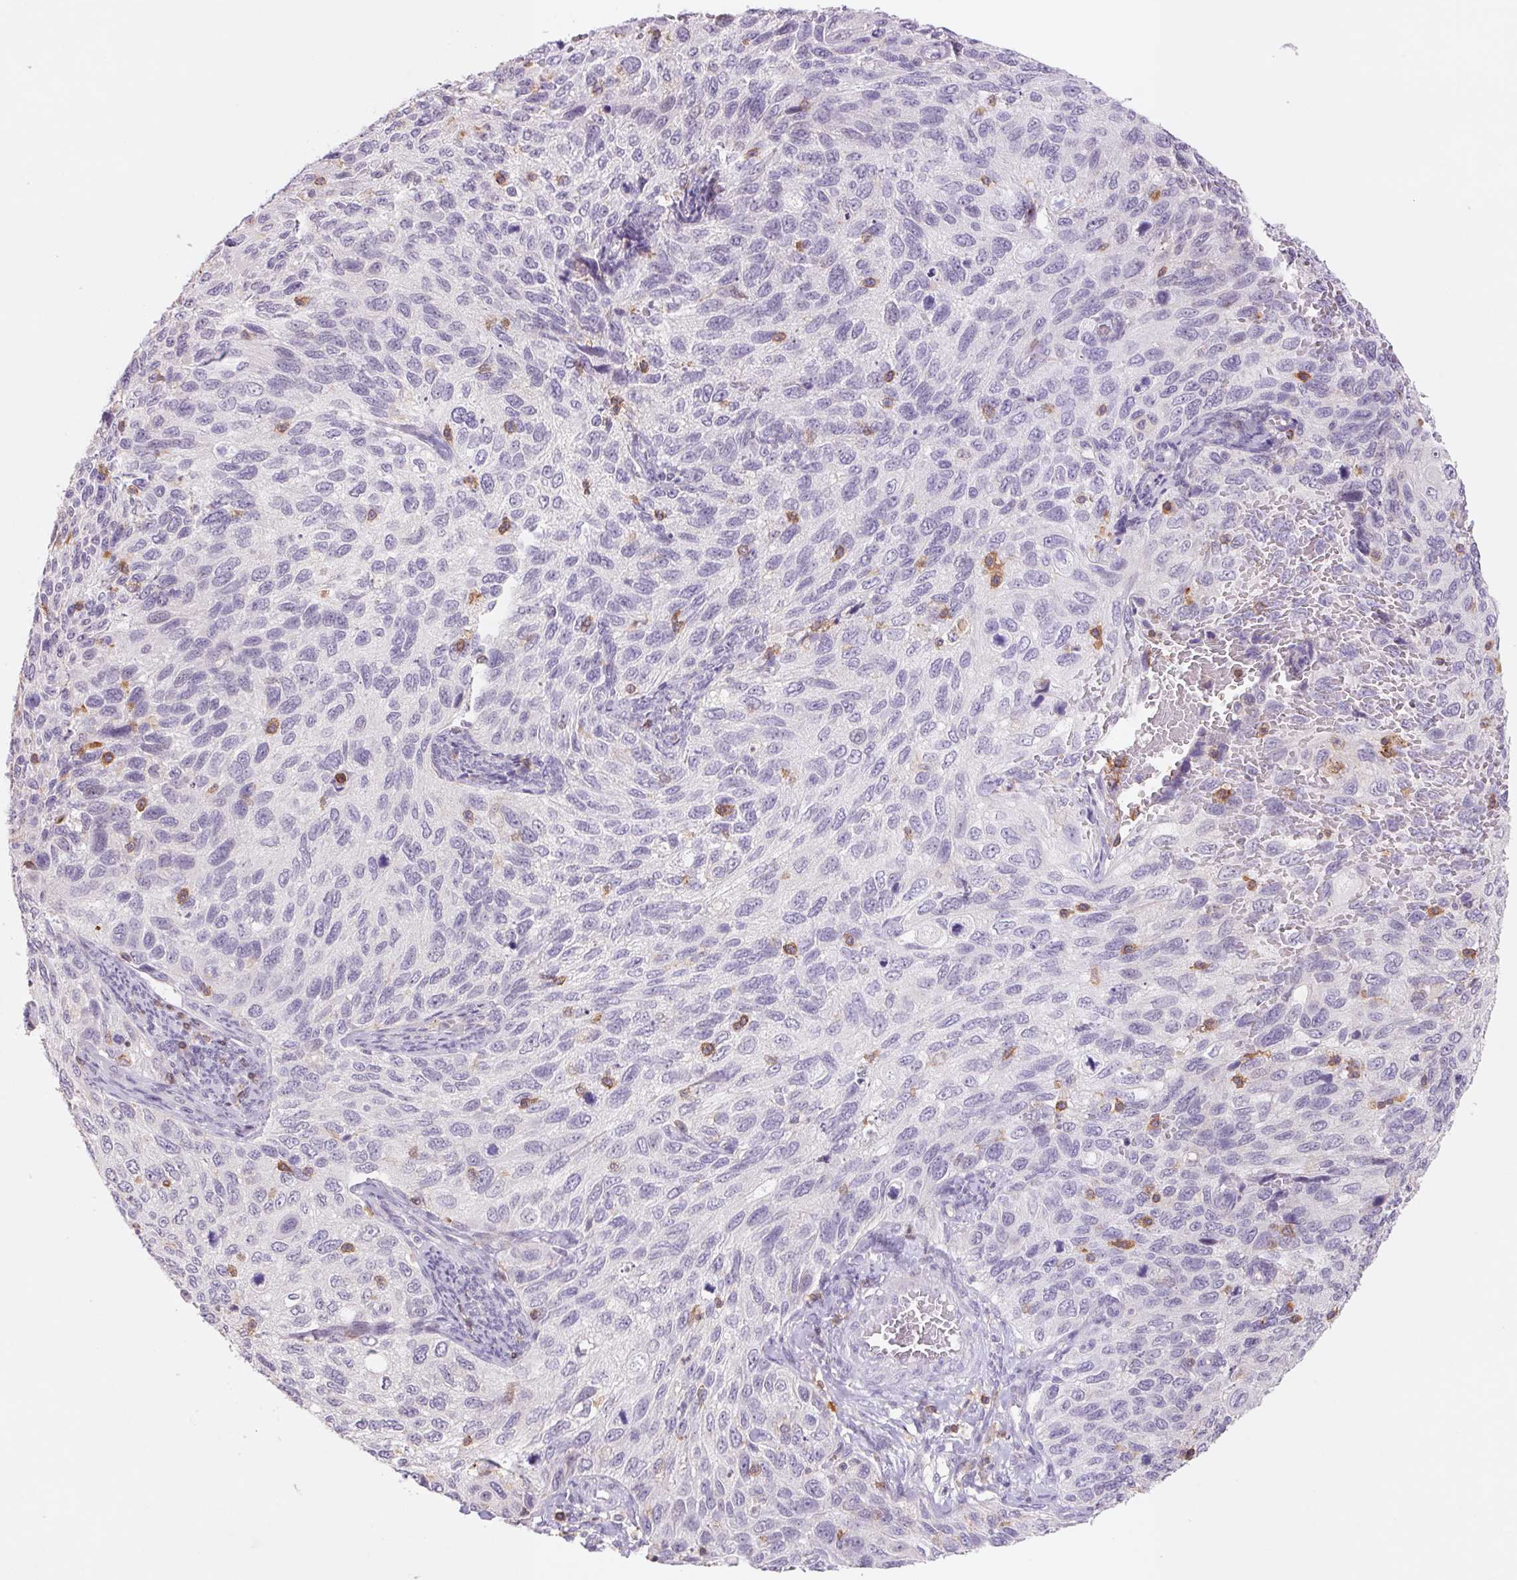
{"staining": {"intensity": "negative", "quantity": "none", "location": "none"}, "tissue": "cervical cancer", "cell_type": "Tumor cells", "image_type": "cancer", "snomed": [{"axis": "morphology", "description": "Squamous cell carcinoma, NOS"}, {"axis": "topography", "description": "Cervix"}], "caption": "There is no significant staining in tumor cells of cervical cancer.", "gene": "KIF26A", "patient": {"sex": "female", "age": 70}}